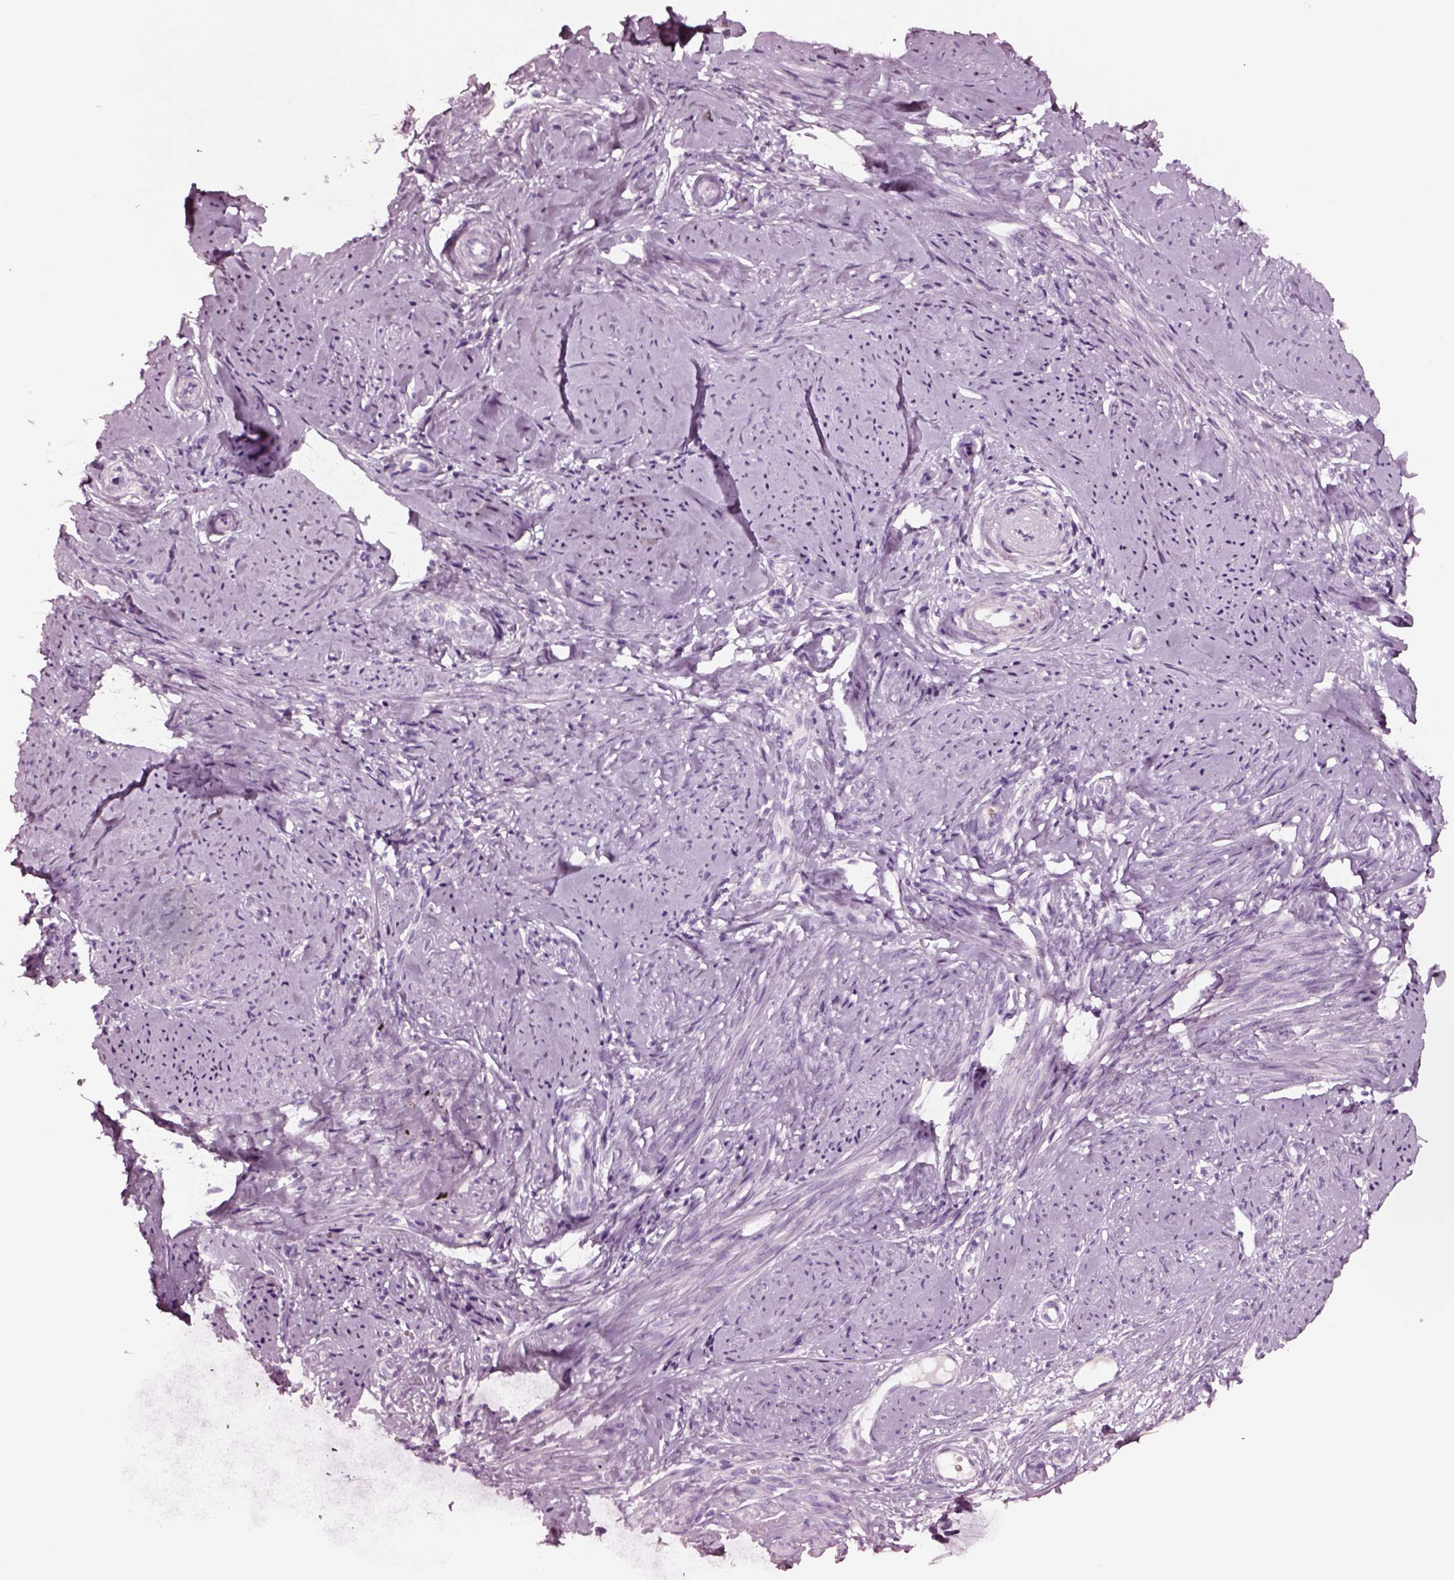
{"staining": {"intensity": "negative", "quantity": "none", "location": "none"}, "tissue": "smooth muscle", "cell_type": "Smooth muscle cells", "image_type": "normal", "snomed": [{"axis": "morphology", "description": "Normal tissue, NOS"}, {"axis": "topography", "description": "Smooth muscle"}], "caption": "Immunohistochemistry of benign human smooth muscle demonstrates no staining in smooth muscle cells.", "gene": "NMRK2", "patient": {"sex": "female", "age": 48}}